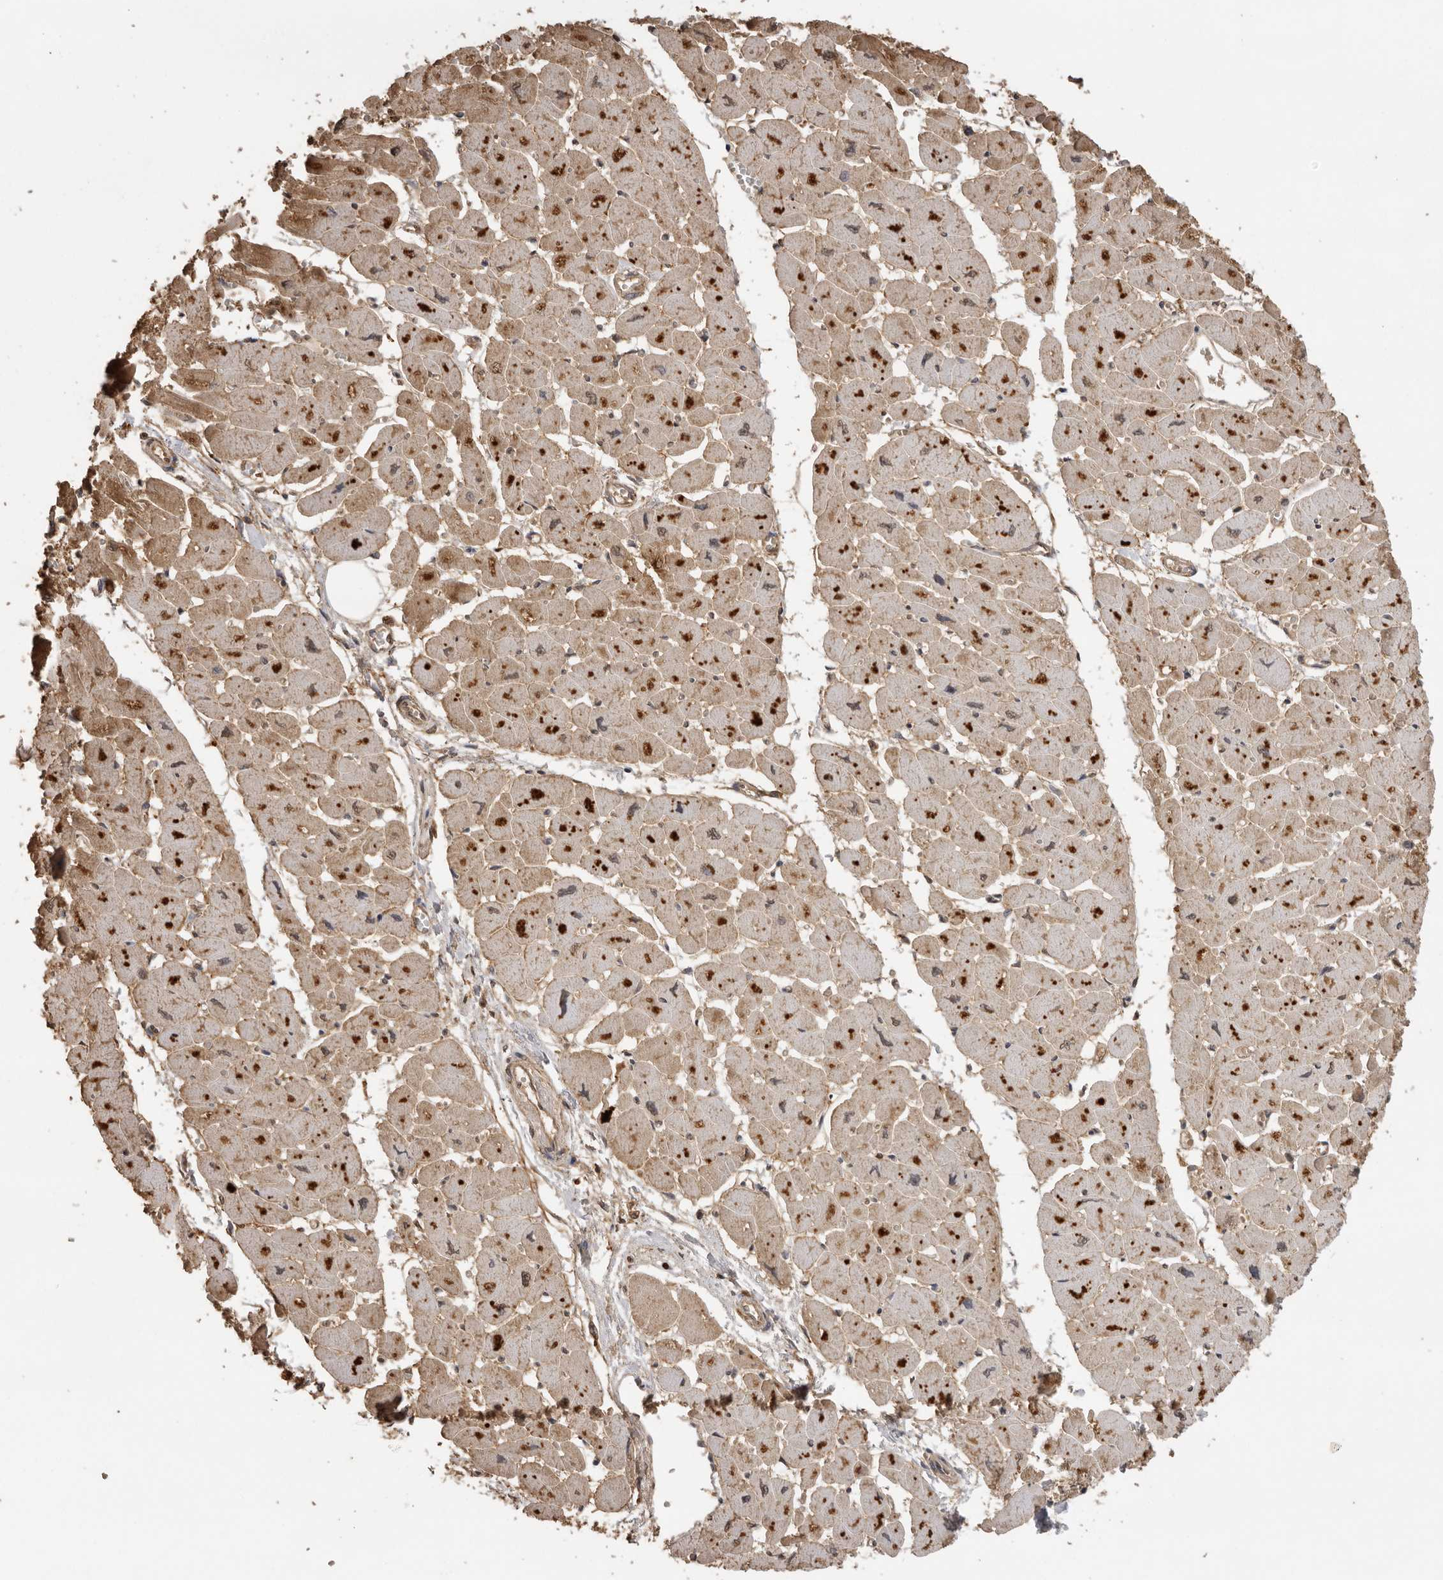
{"staining": {"intensity": "moderate", "quantity": "25%-75%", "location": "cytoplasmic/membranous"}, "tissue": "heart muscle", "cell_type": "Cardiomyocytes", "image_type": "normal", "snomed": [{"axis": "morphology", "description": "Normal tissue, NOS"}, {"axis": "topography", "description": "Heart"}], "caption": "IHC of normal heart muscle reveals medium levels of moderate cytoplasmic/membranous staining in about 25%-75% of cardiomyocytes. (brown staining indicates protein expression, while blue staining denotes nuclei).", "gene": "JAG2", "patient": {"sex": "female", "age": 54}}